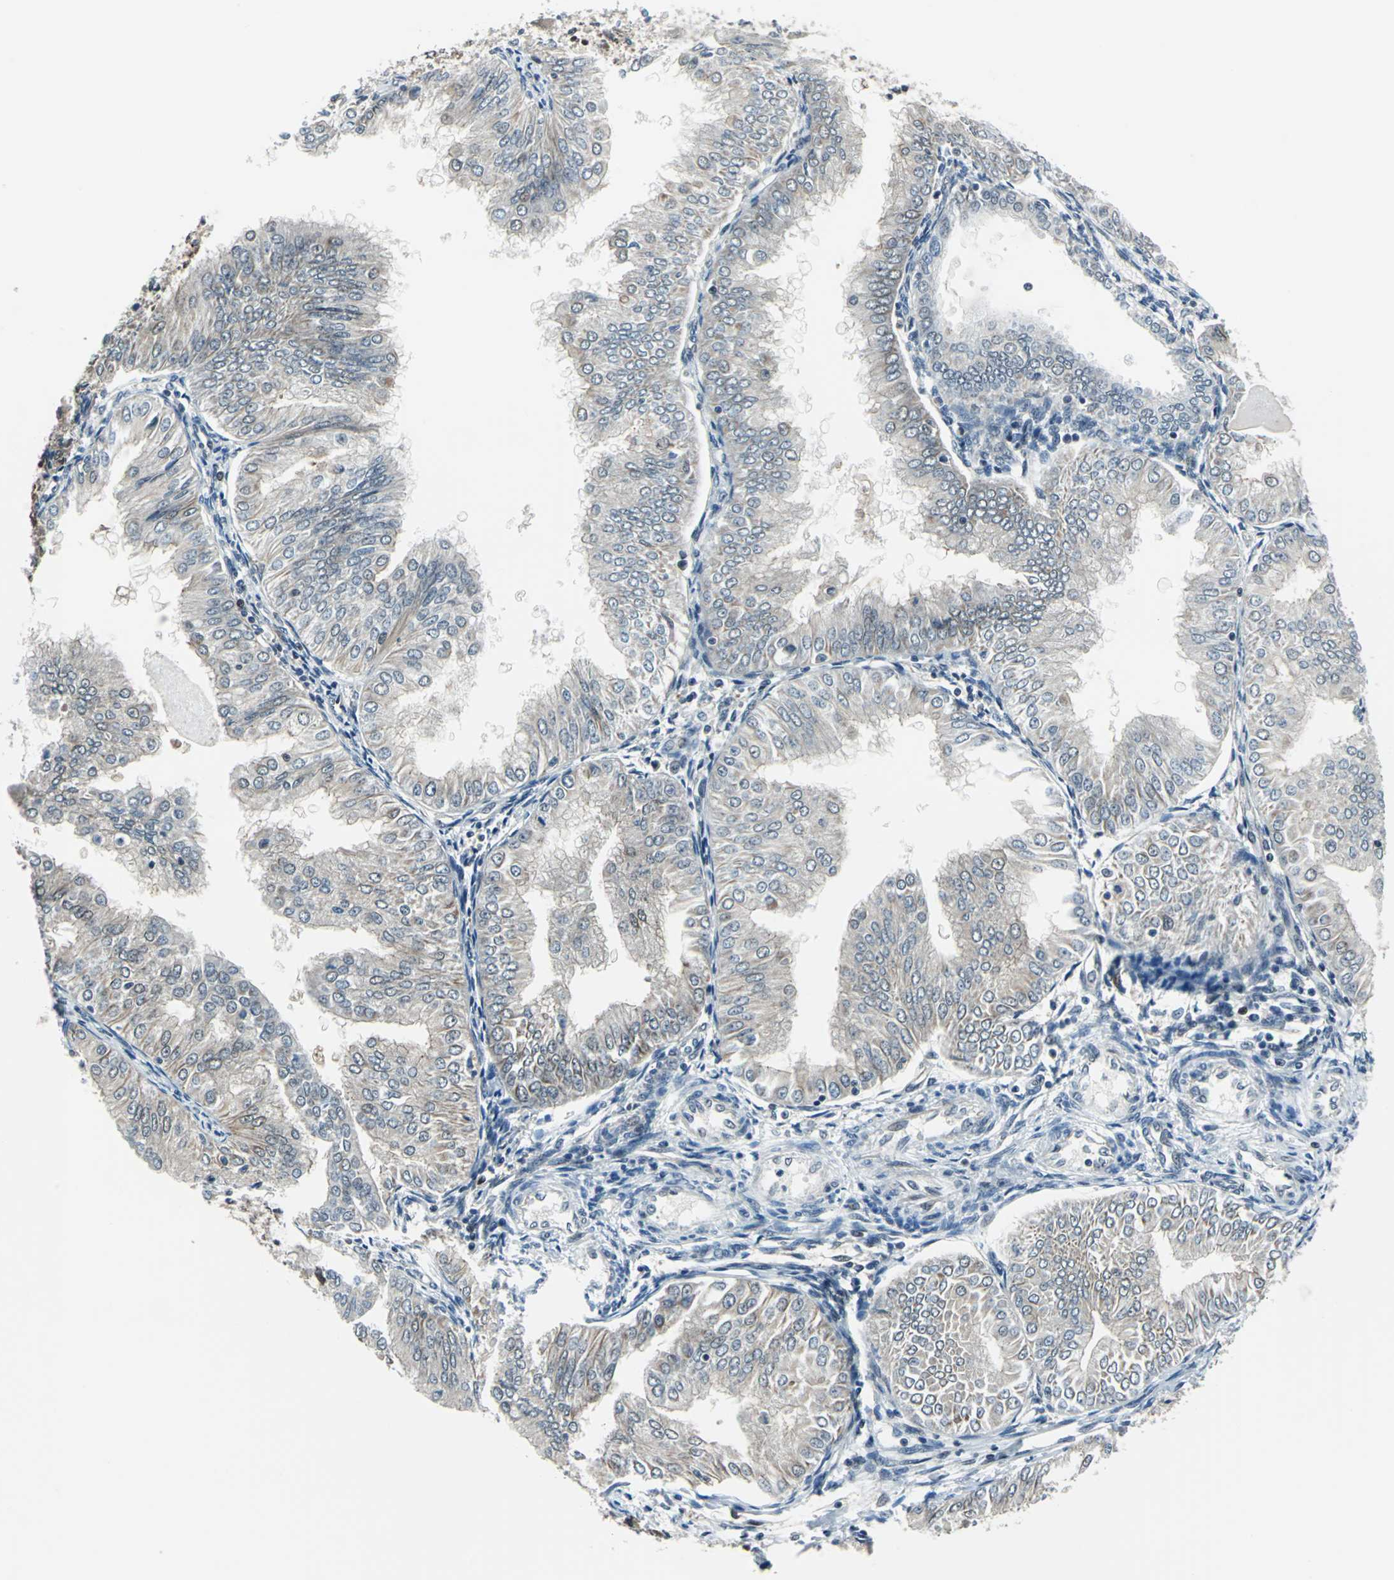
{"staining": {"intensity": "weak", "quantity": "<25%", "location": "cytoplasmic/membranous"}, "tissue": "endometrial cancer", "cell_type": "Tumor cells", "image_type": "cancer", "snomed": [{"axis": "morphology", "description": "Adenocarcinoma, NOS"}, {"axis": "topography", "description": "Endometrium"}], "caption": "Immunohistochemistry (IHC) photomicrograph of endometrial cancer (adenocarcinoma) stained for a protein (brown), which reveals no positivity in tumor cells.", "gene": "POLR3K", "patient": {"sex": "female", "age": 53}}